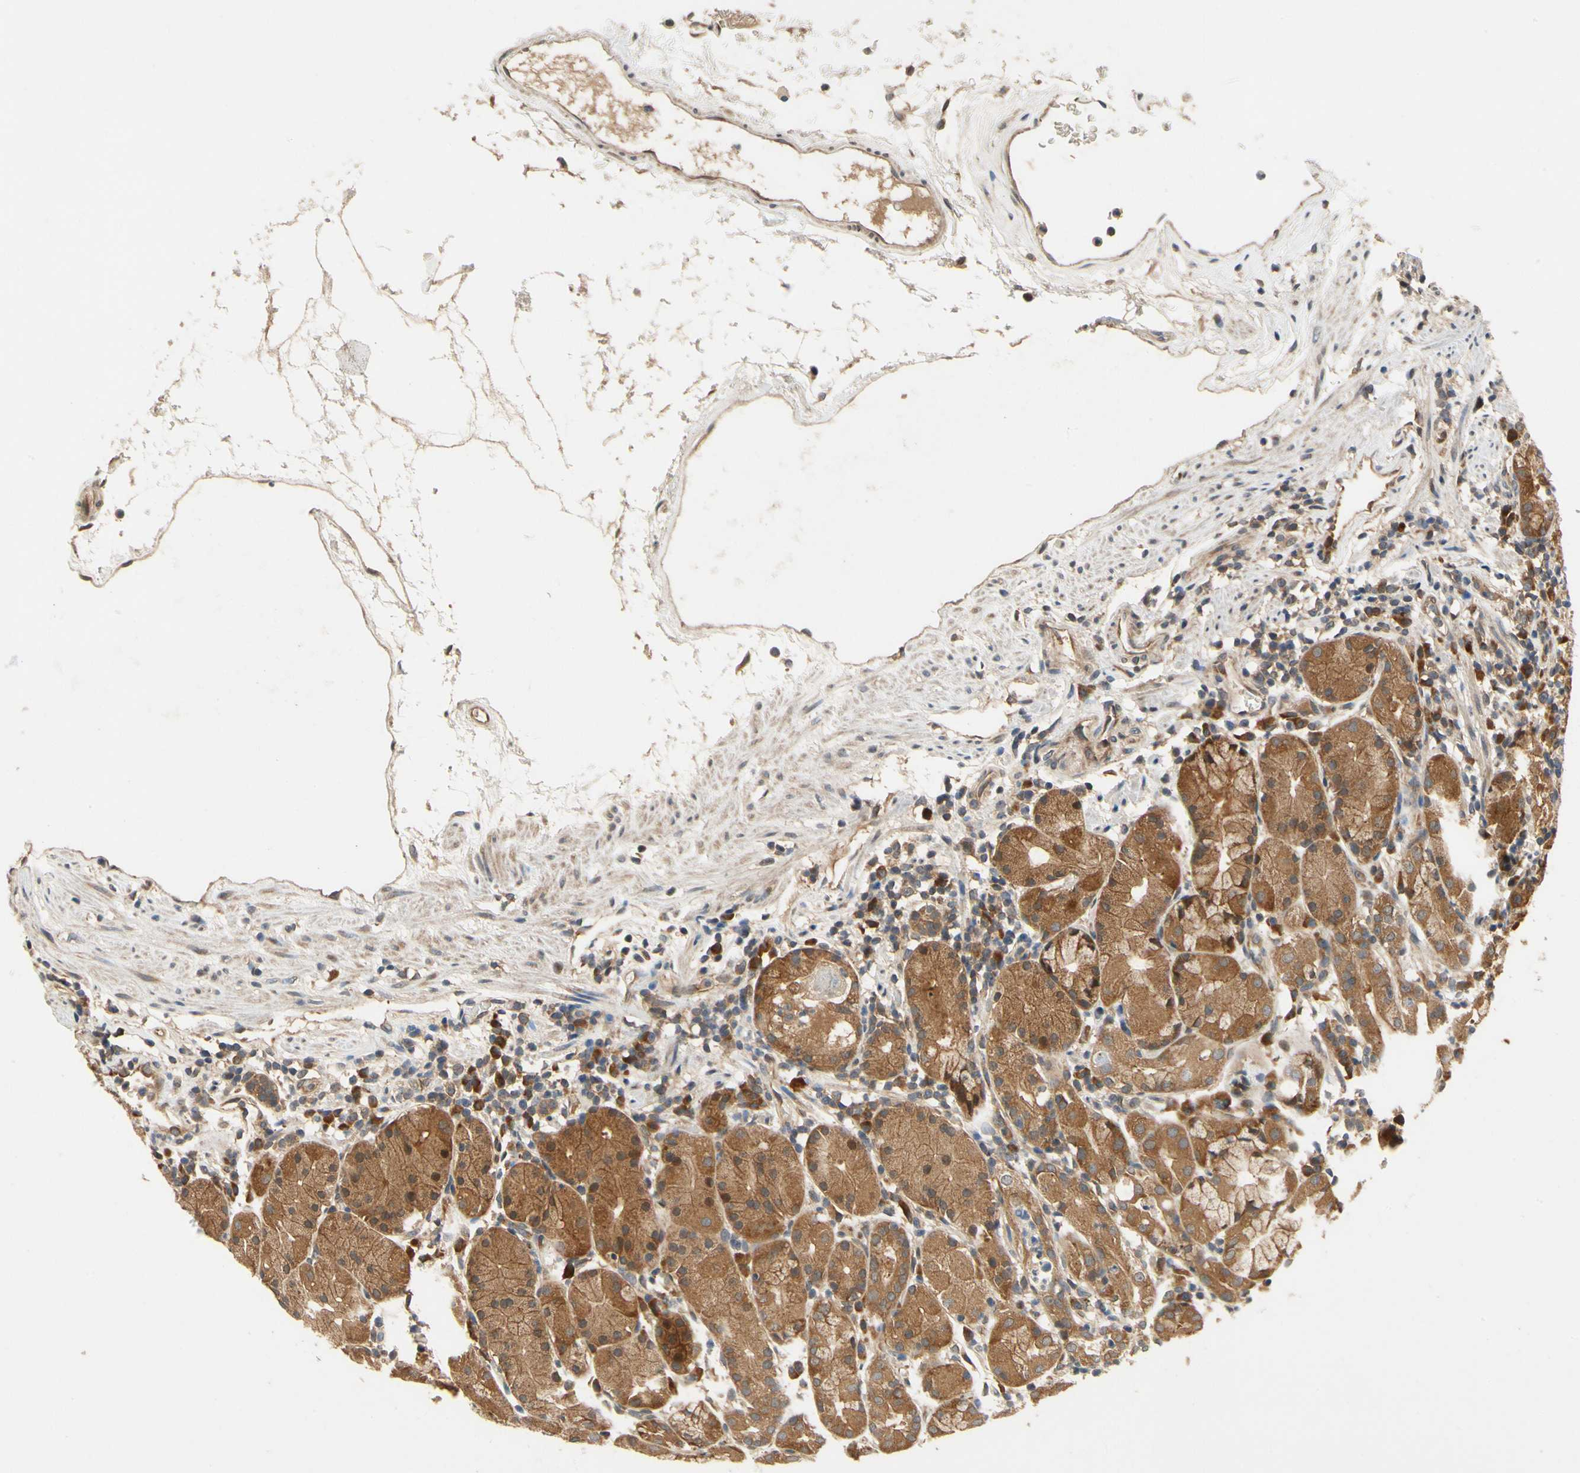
{"staining": {"intensity": "moderate", "quantity": ">75%", "location": "cytoplasmic/membranous"}, "tissue": "stomach", "cell_type": "Glandular cells", "image_type": "normal", "snomed": [{"axis": "morphology", "description": "Normal tissue, NOS"}, {"axis": "topography", "description": "Stomach"}, {"axis": "topography", "description": "Stomach, lower"}], "caption": "Protein expression analysis of benign stomach displays moderate cytoplasmic/membranous positivity in approximately >75% of glandular cells. (IHC, brightfield microscopy, high magnification).", "gene": "TDRP", "patient": {"sex": "female", "age": 75}}